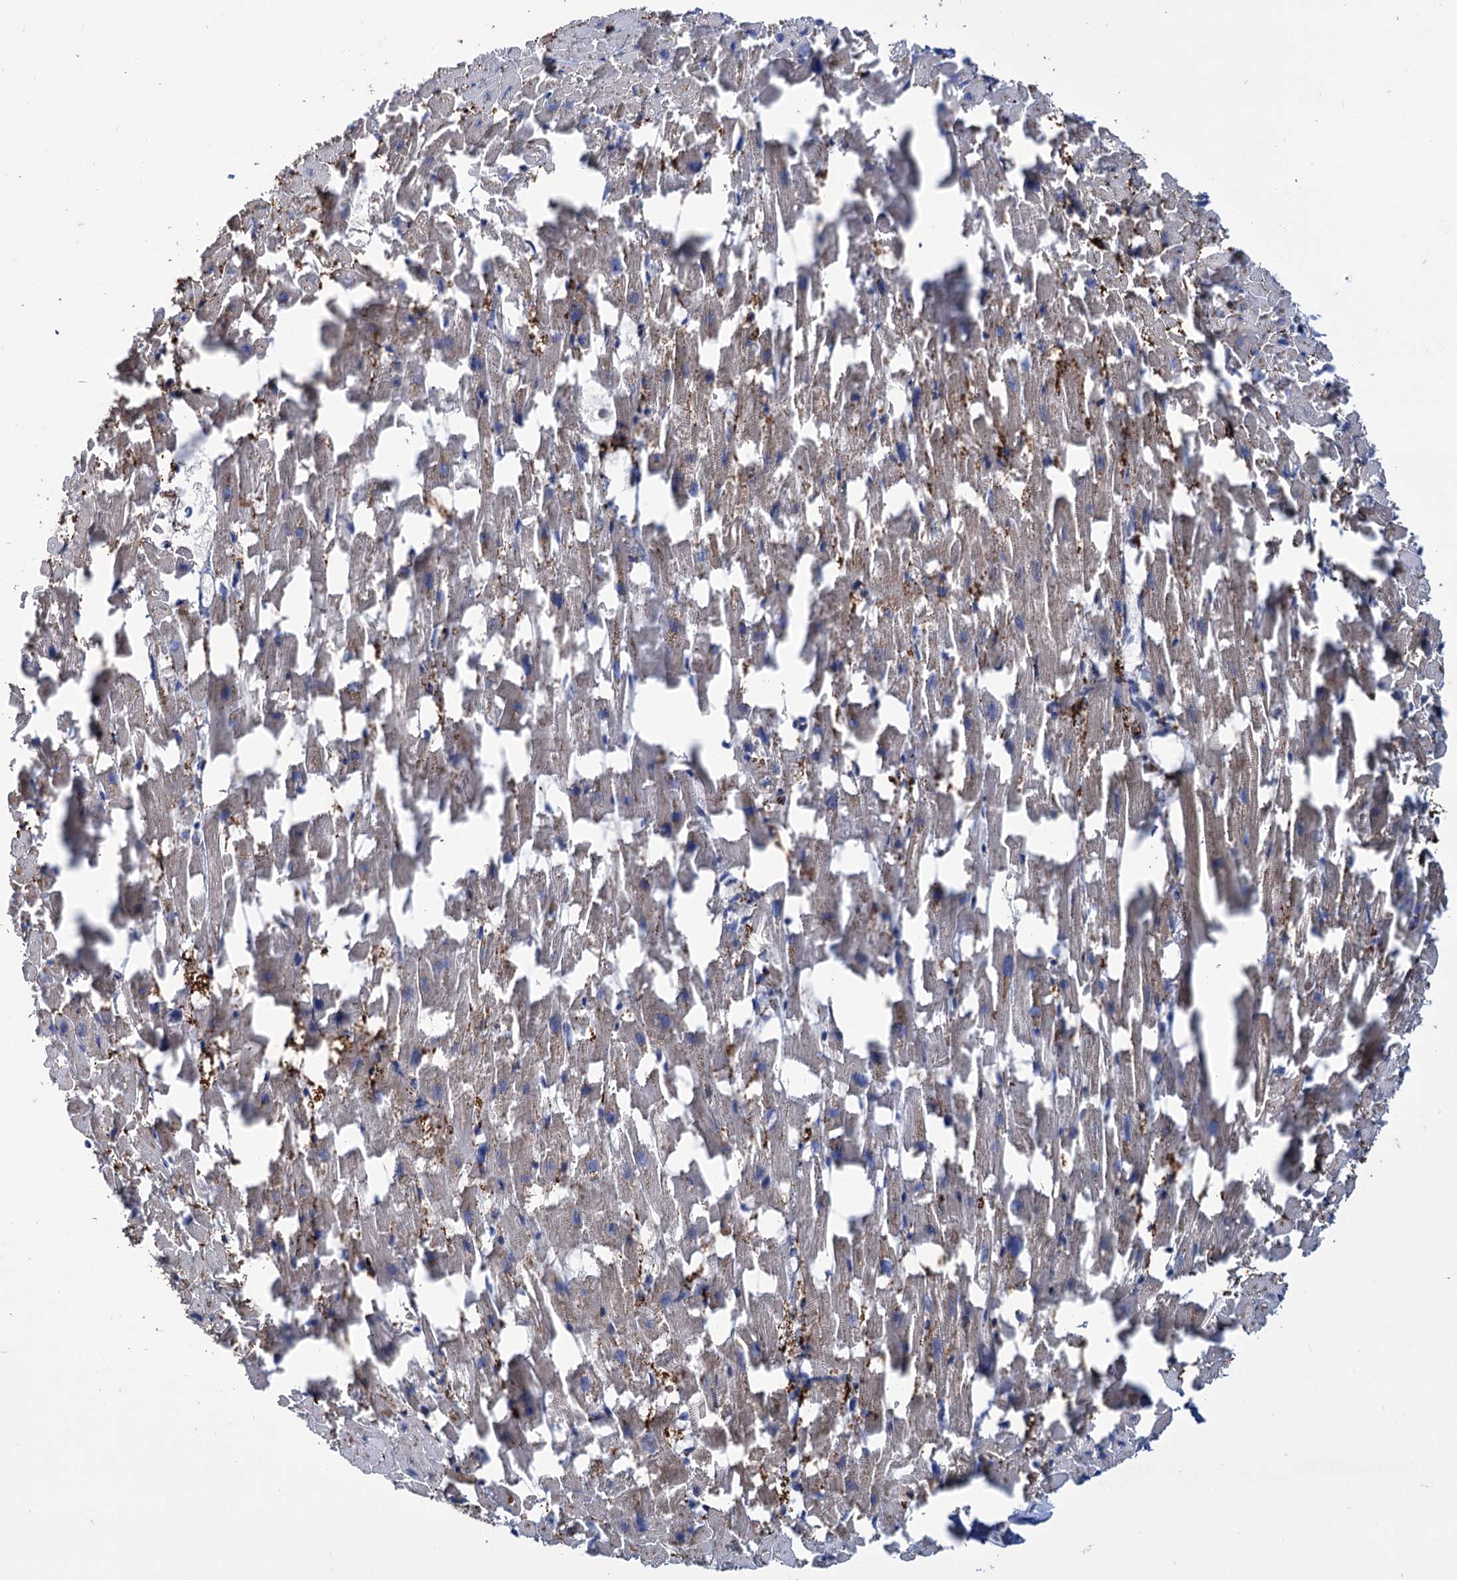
{"staining": {"intensity": "moderate", "quantity": "25%-75%", "location": "cytoplasmic/membranous"}, "tissue": "heart muscle", "cell_type": "Cardiomyocytes", "image_type": "normal", "snomed": [{"axis": "morphology", "description": "Normal tissue, NOS"}, {"axis": "topography", "description": "Heart"}], "caption": "DAB immunohistochemical staining of benign heart muscle reveals moderate cytoplasmic/membranous protein positivity in about 25%-75% of cardiomyocytes. (brown staining indicates protein expression, while blue staining denotes nuclei).", "gene": "MID1IP1", "patient": {"sex": "female", "age": 64}}